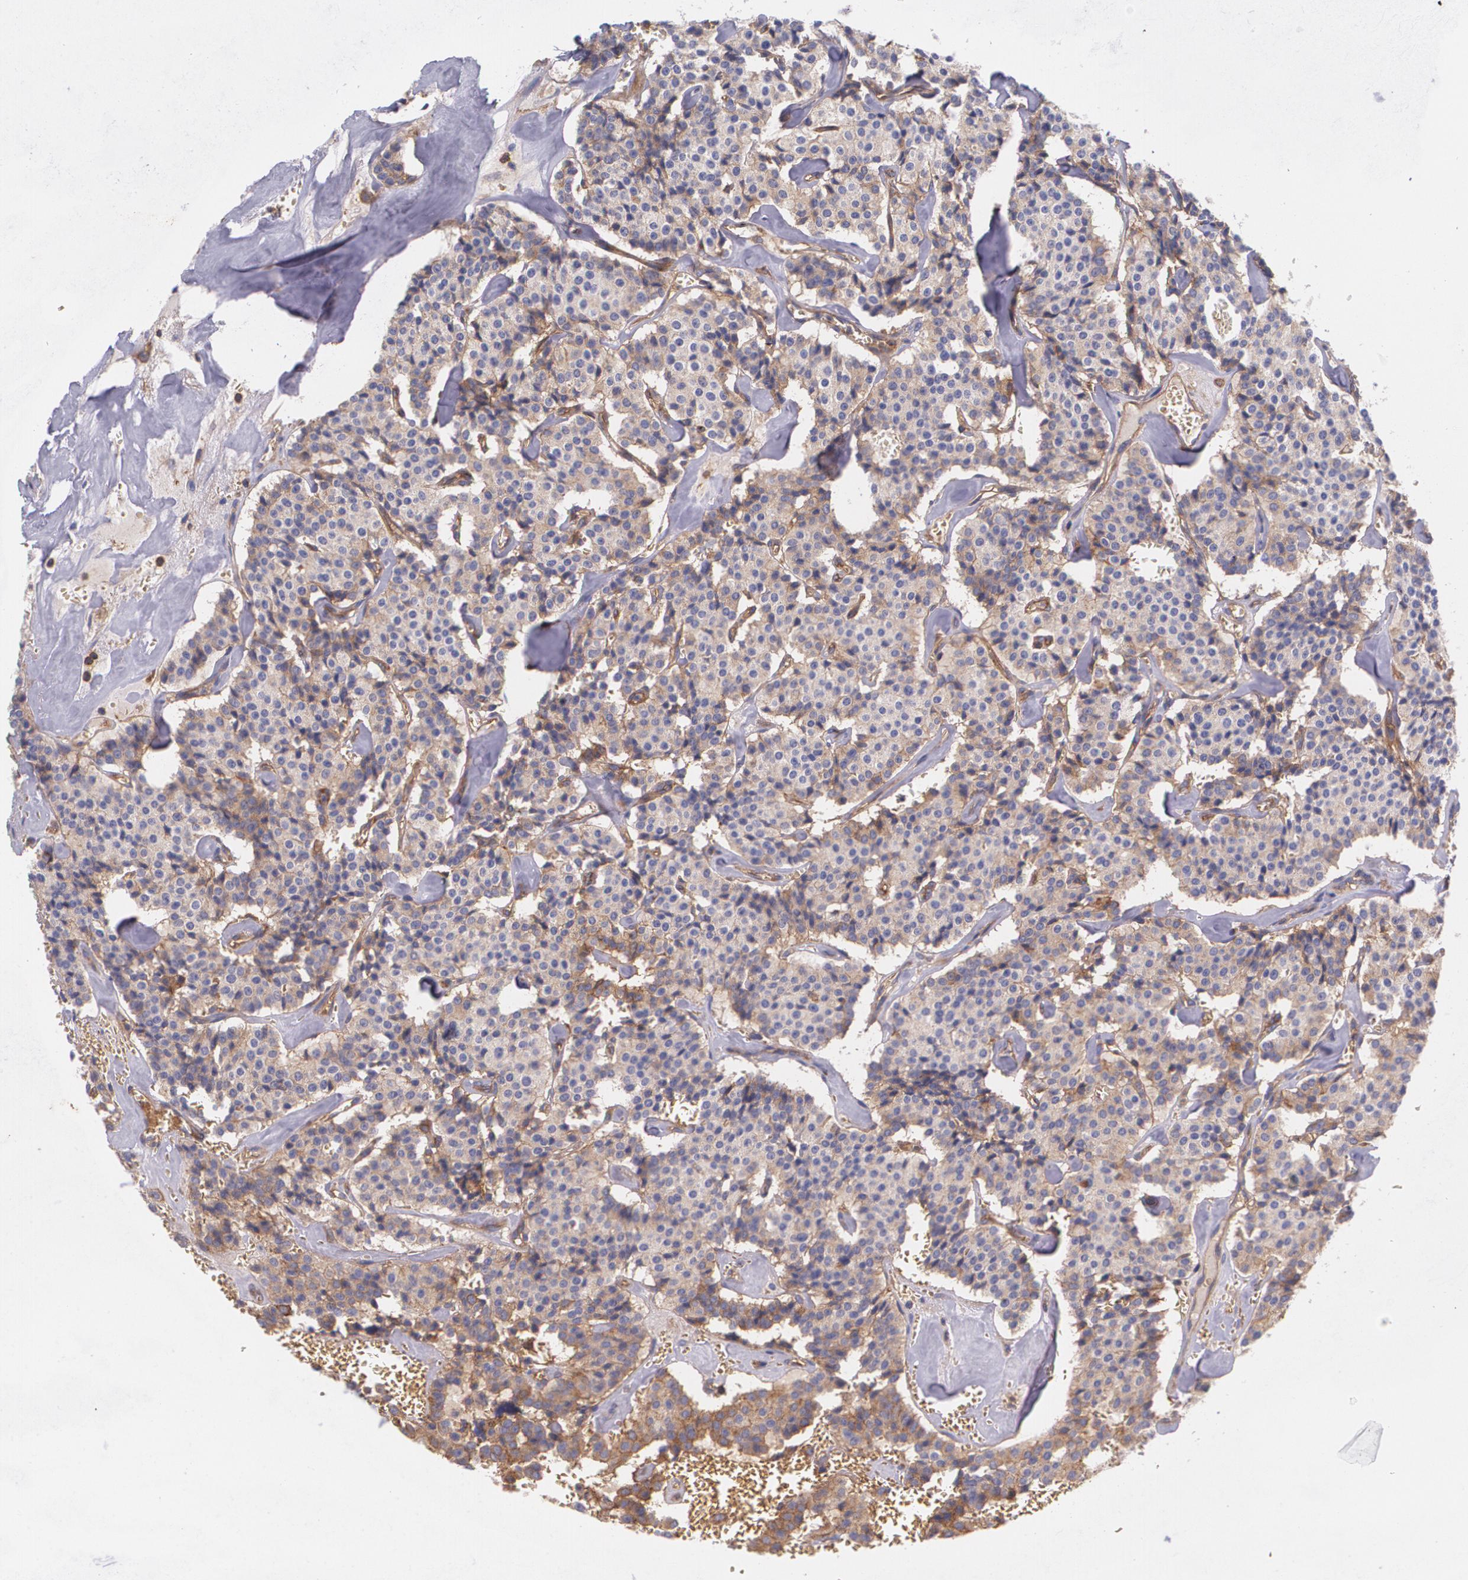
{"staining": {"intensity": "weak", "quantity": "<25%", "location": "cytoplasmic/membranous"}, "tissue": "carcinoid", "cell_type": "Tumor cells", "image_type": "cancer", "snomed": [{"axis": "morphology", "description": "Carcinoid, malignant, NOS"}, {"axis": "topography", "description": "Bronchus"}], "caption": "This histopathology image is of malignant carcinoid stained with IHC to label a protein in brown with the nuclei are counter-stained blue. There is no staining in tumor cells.", "gene": "B2M", "patient": {"sex": "male", "age": 55}}